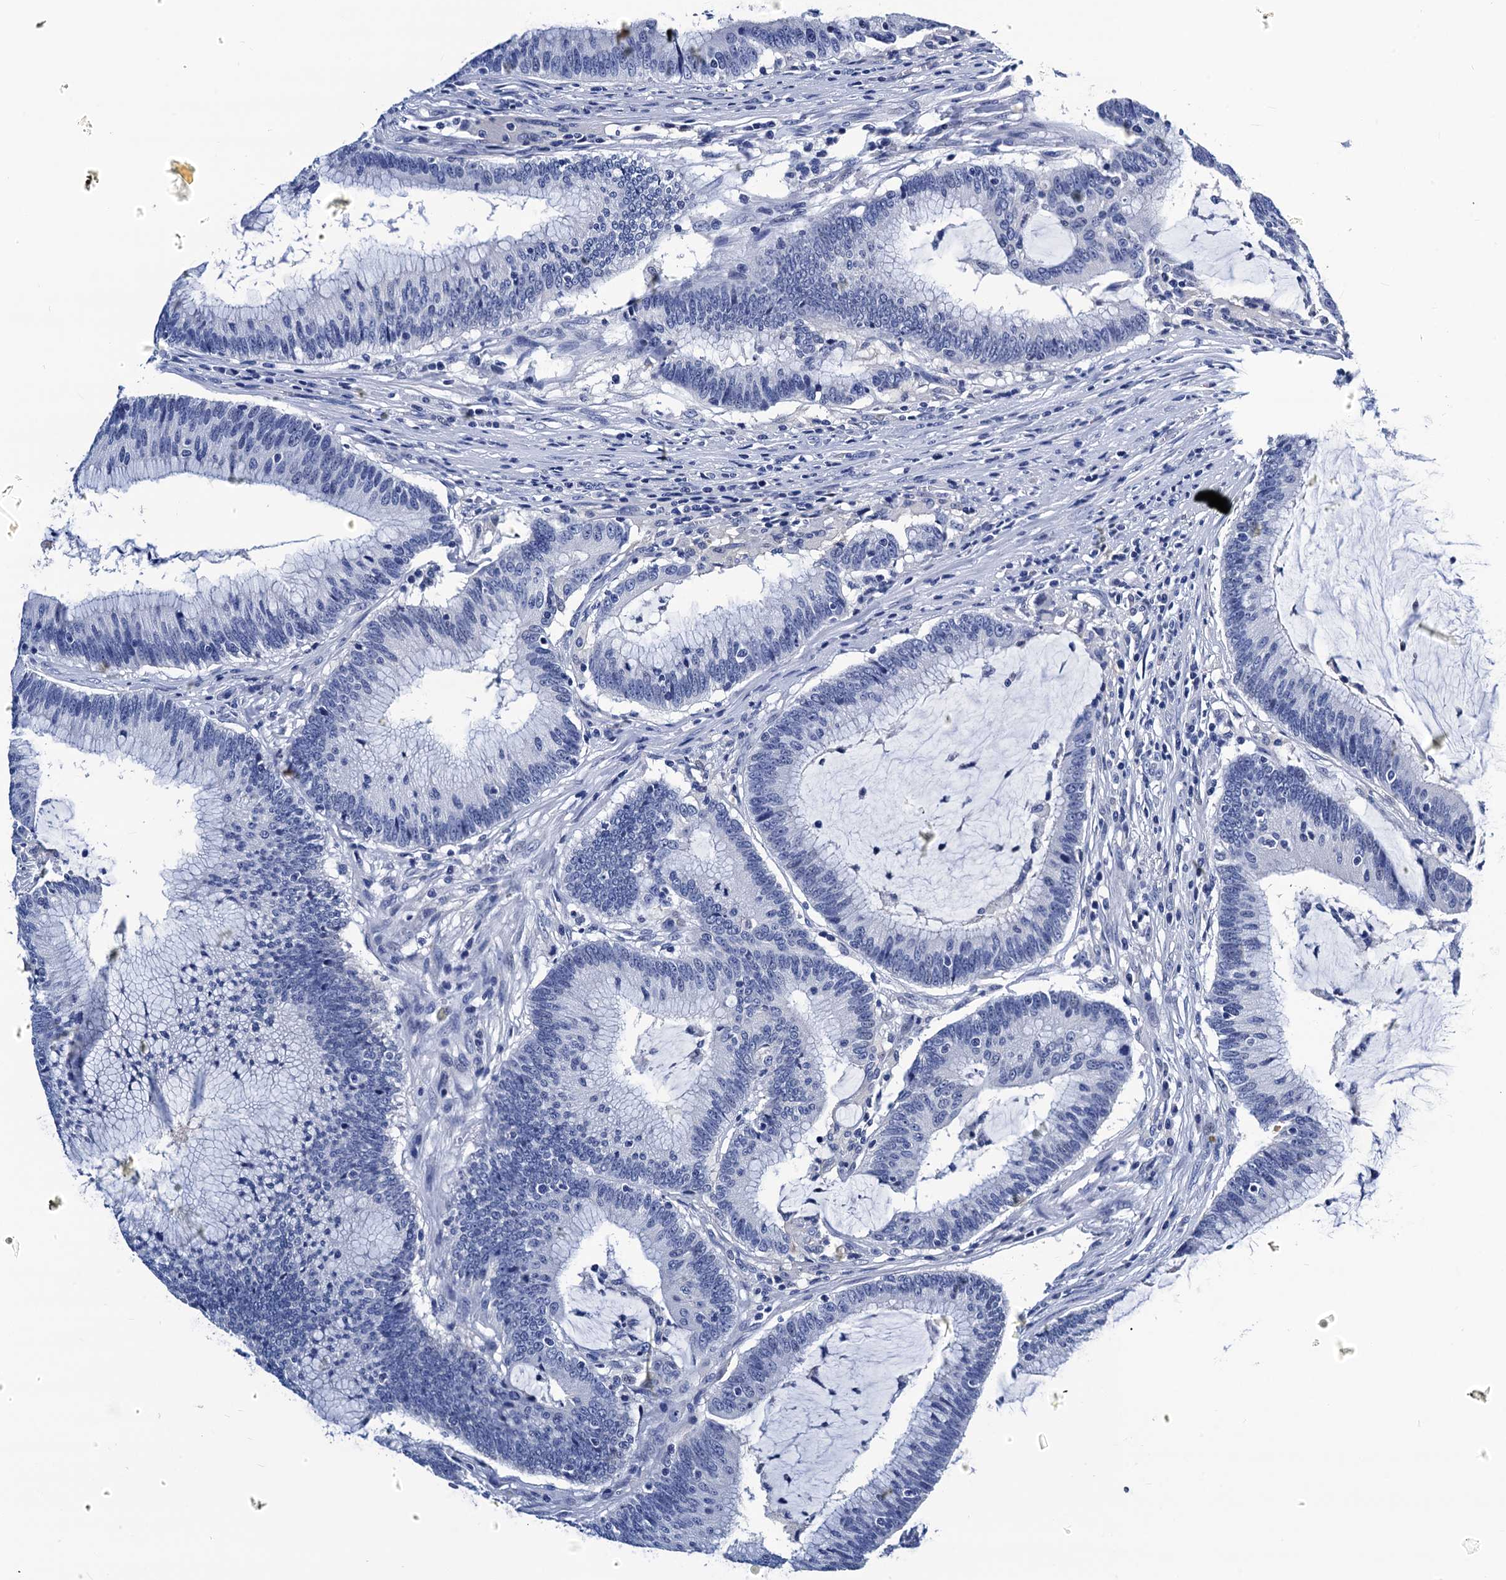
{"staining": {"intensity": "negative", "quantity": "none", "location": "none"}, "tissue": "colorectal cancer", "cell_type": "Tumor cells", "image_type": "cancer", "snomed": [{"axis": "morphology", "description": "Adenocarcinoma, NOS"}, {"axis": "topography", "description": "Rectum"}], "caption": "Immunohistochemistry micrograph of colorectal adenocarcinoma stained for a protein (brown), which exhibits no staining in tumor cells. (Stains: DAB (3,3'-diaminobenzidine) immunohistochemistry (IHC) with hematoxylin counter stain, Microscopy: brightfield microscopy at high magnification).", "gene": "LRRC30", "patient": {"sex": "female", "age": 77}}